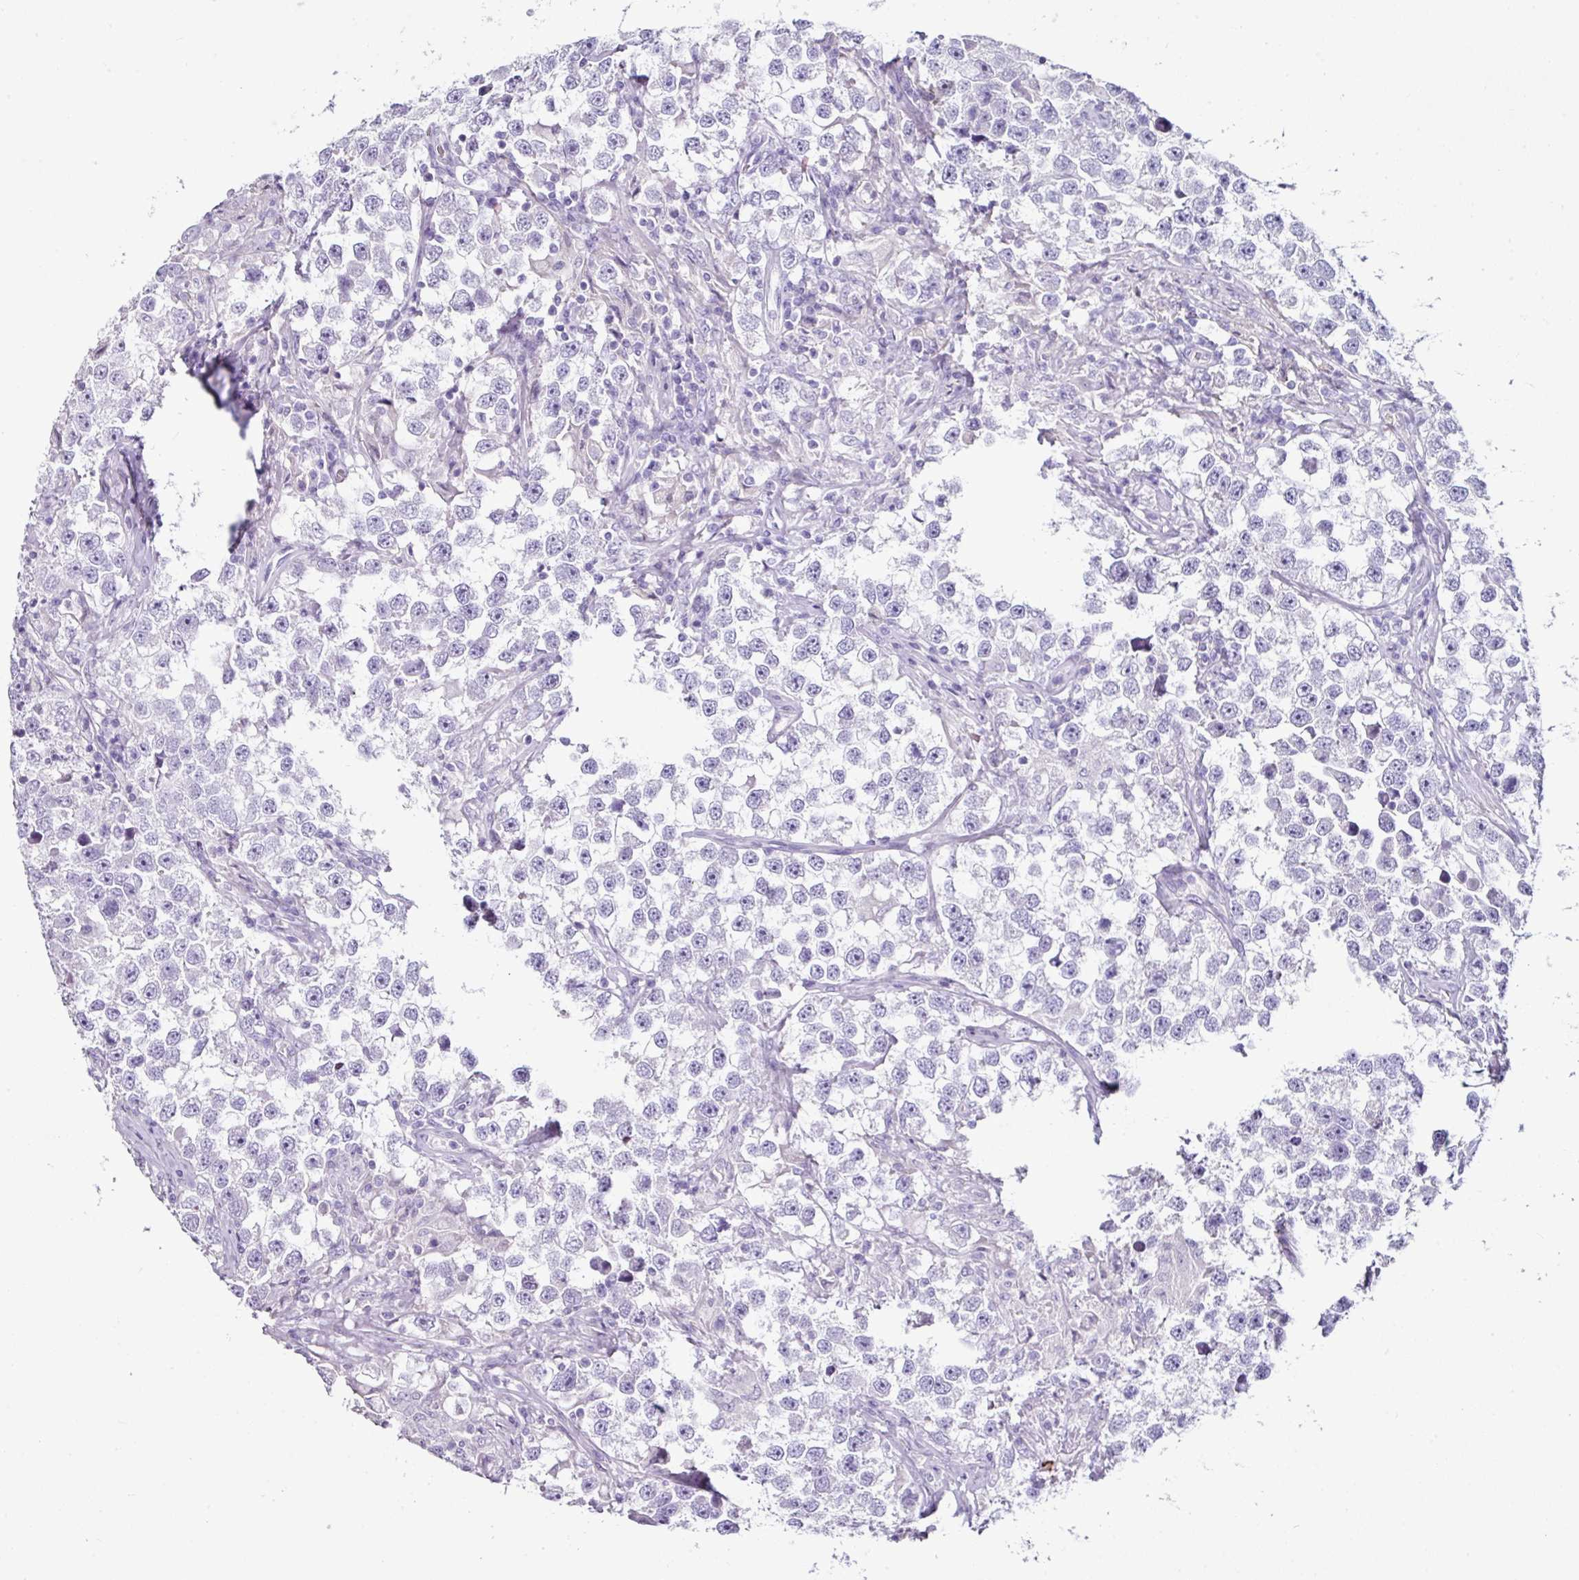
{"staining": {"intensity": "negative", "quantity": "none", "location": "none"}, "tissue": "testis cancer", "cell_type": "Tumor cells", "image_type": "cancer", "snomed": [{"axis": "morphology", "description": "Seminoma, NOS"}, {"axis": "topography", "description": "Testis"}], "caption": "Immunohistochemistry micrograph of human testis cancer (seminoma) stained for a protein (brown), which demonstrates no positivity in tumor cells.", "gene": "GLP2R", "patient": {"sex": "male", "age": 46}}